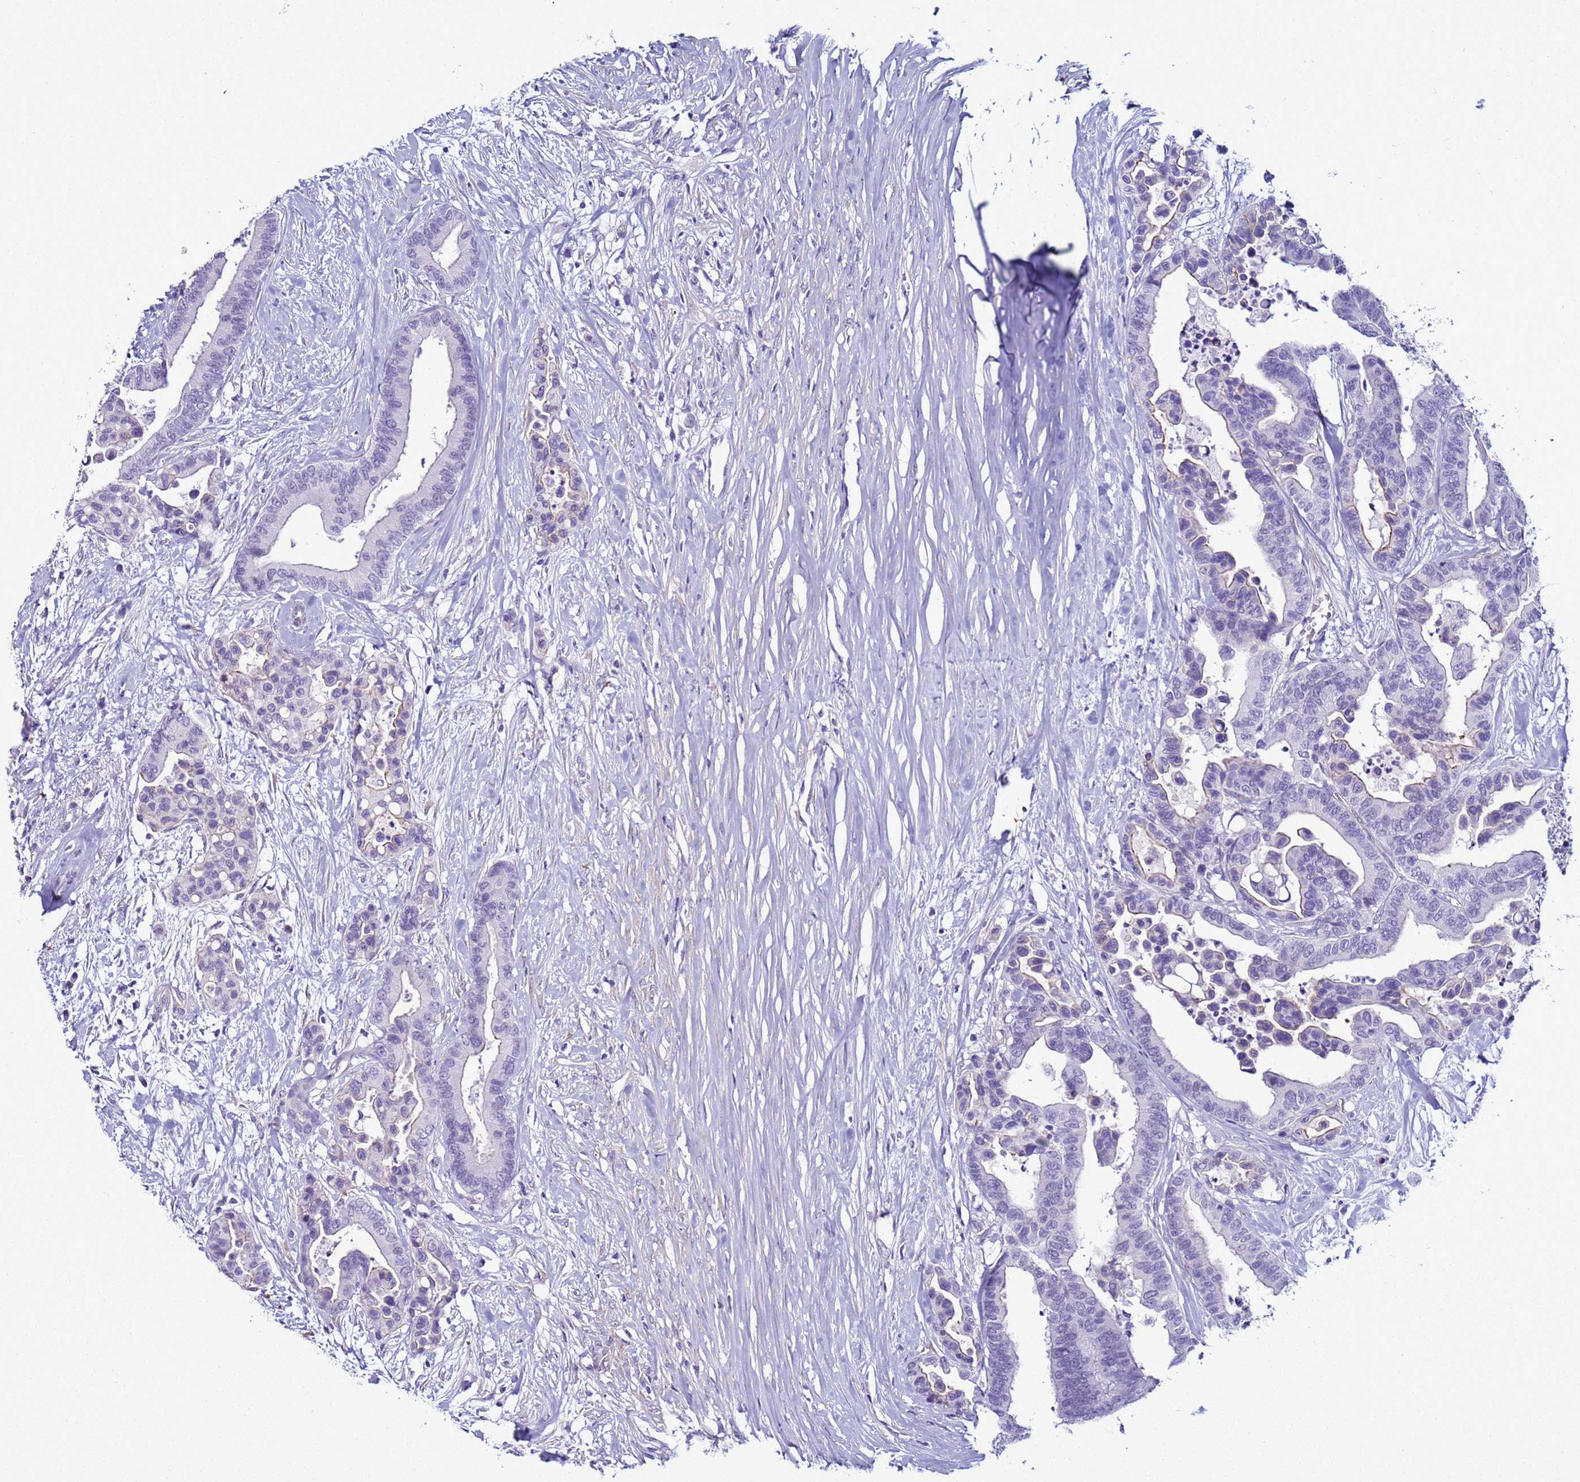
{"staining": {"intensity": "negative", "quantity": "none", "location": "none"}, "tissue": "colorectal cancer", "cell_type": "Tumor cells", "image_type": "cancer", "snomed": [{"axis": "morphology", "description": "Adenocarcinoma, NOS"}, {"axis": "topography", "description": "Colon"}], "caption": "IHC image of neoplastic tissue: colorectal cancer (adenocarcinoma) stained with DAB (3,3'-diaminobenzidine) shows no significant protein staining in tumor cells.", "gene": "LRRC10B", "patient": {"sex": "male", "age": 82}}